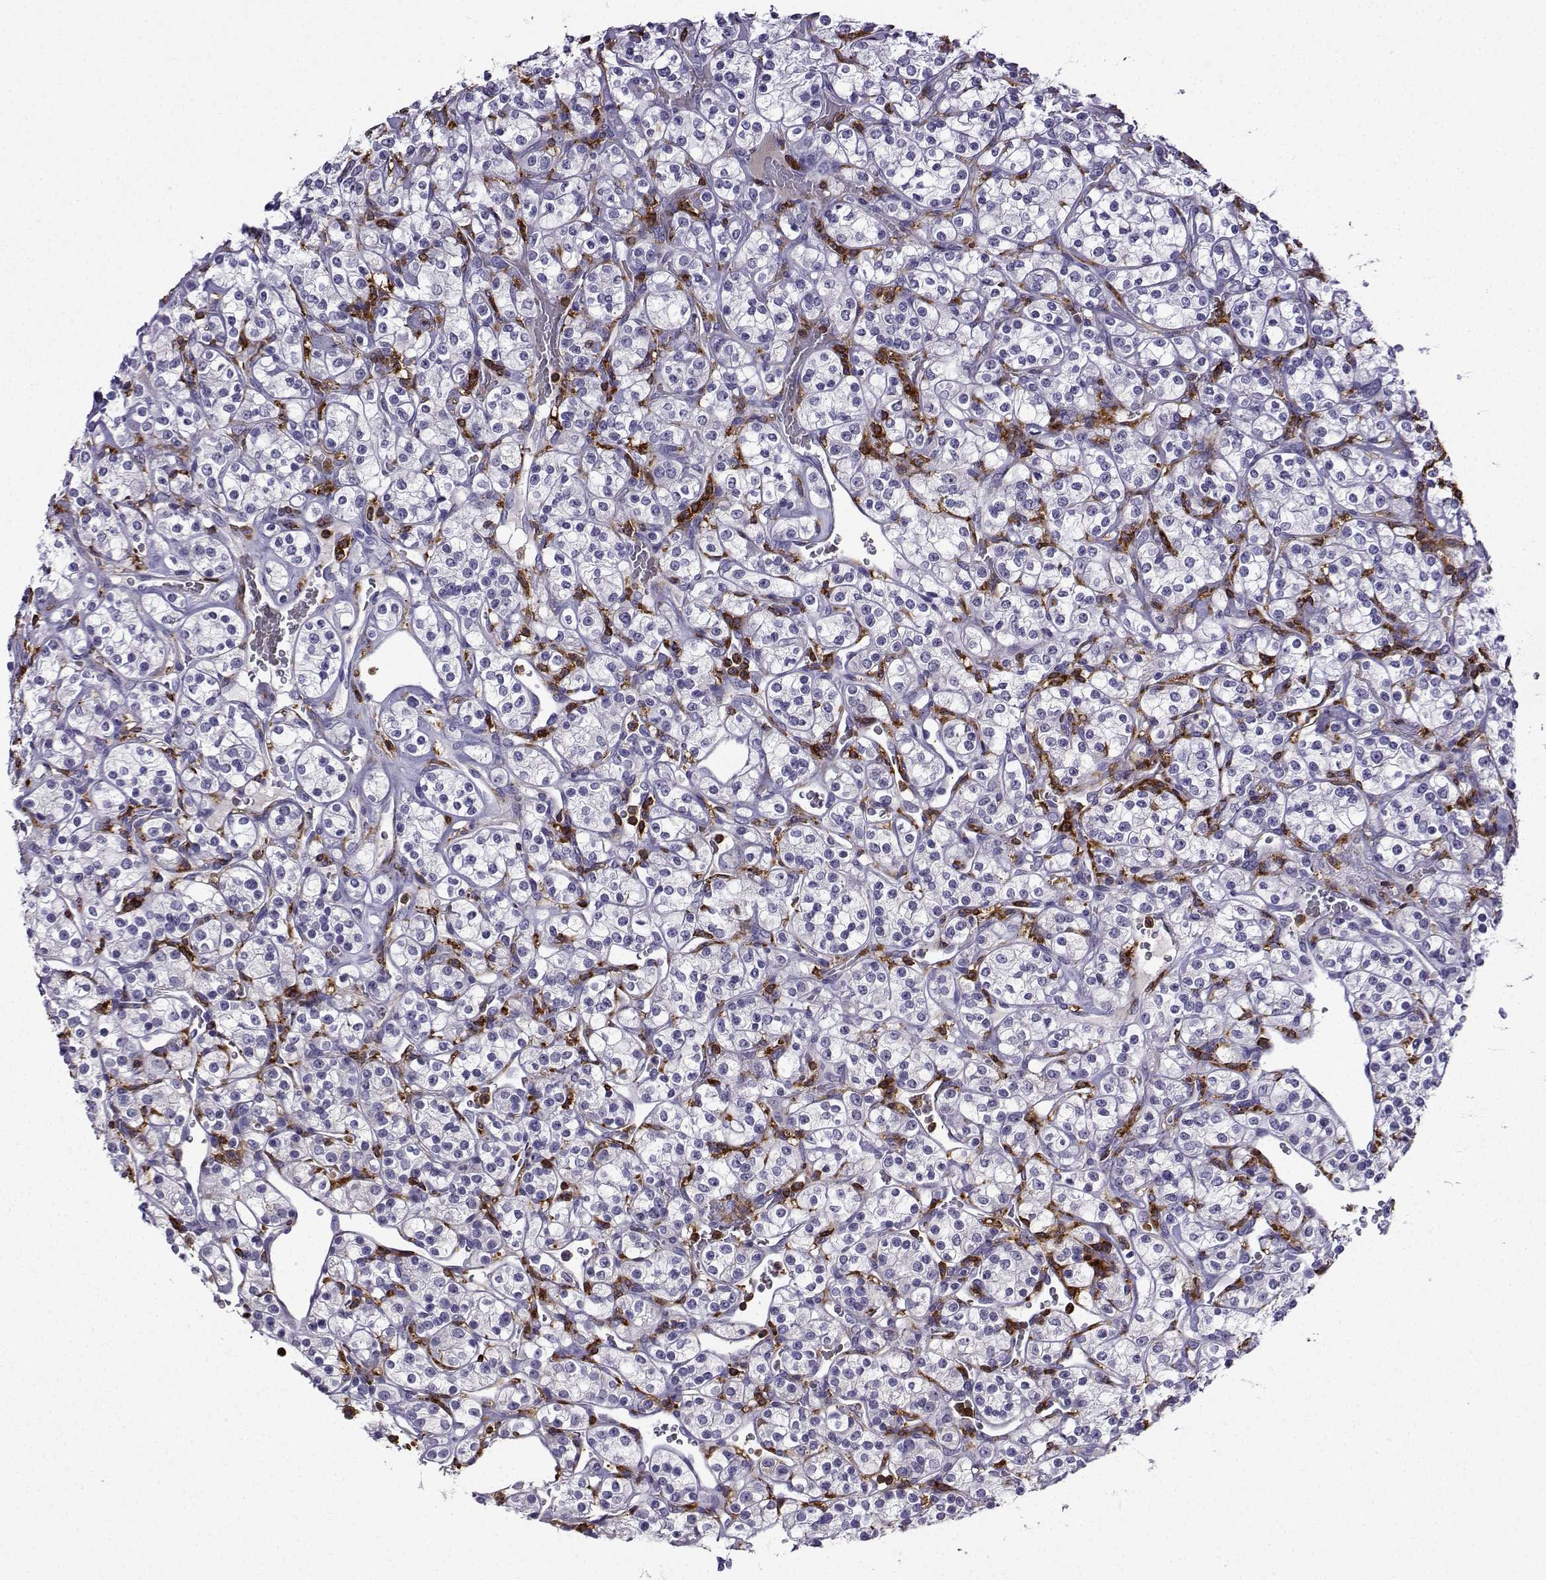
{"staining": {"intensity": "negative", "quantity": "none", "location": "none"}, "tissue": "renal cancer", "cell_type": "Tumor cells", "image_type": "cancer", "snomed": [{"axis": "morphology", "description": "Adenocarcinoma, NOS"}, {"axis": "topography", "description": "Kidney"}], "caption": "DAB immunohistochemical staining of human adenocarcinoma (renal) demonstrates no significant positivity in tumor cells. Nuclei are stained in blue.", "gene": "DOCK10", "patient": {"sex": "male", "age": 77}}